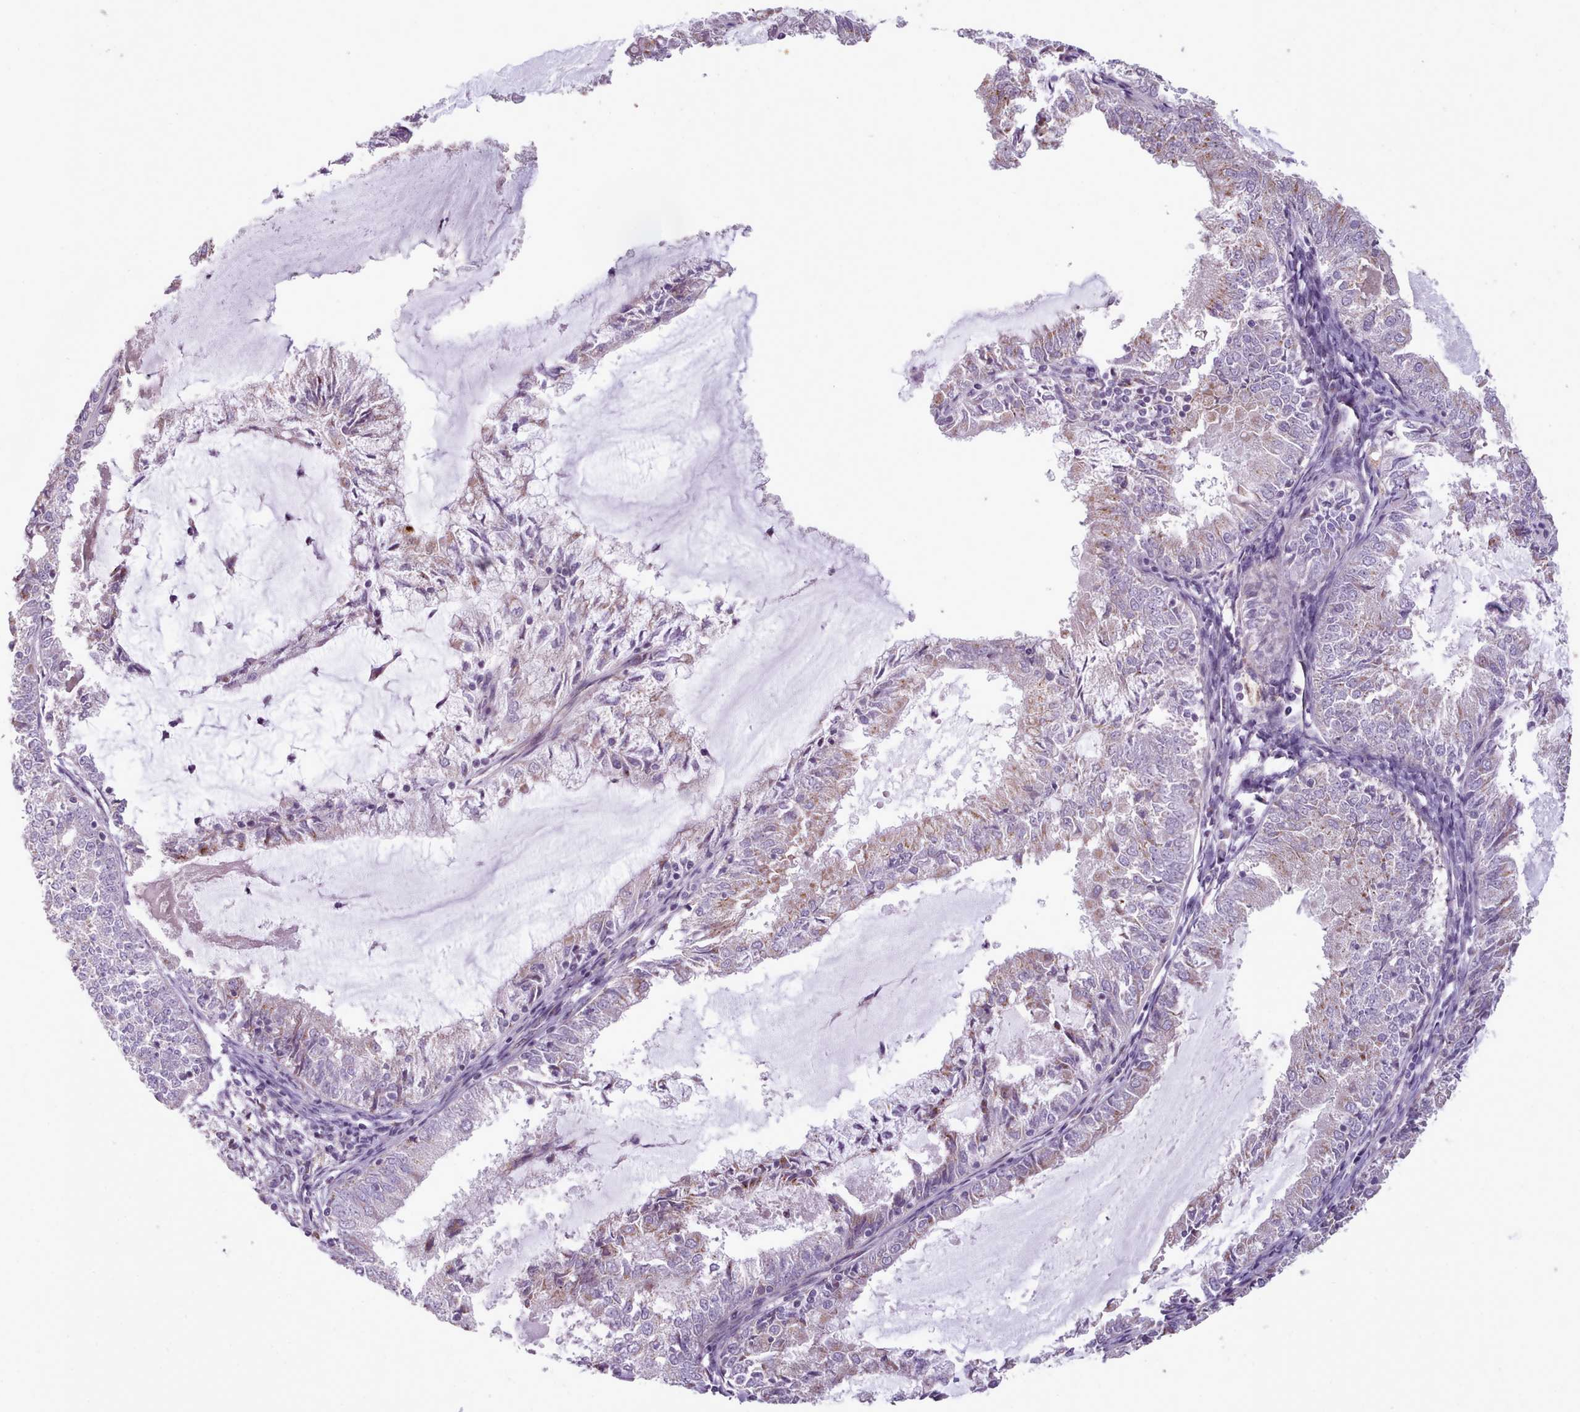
{"staining": {"intensity": "weak", "quantity": "25%-75%", "location": "cytoplasmic/membranous"}, "tissue": "endometrial cancer", "cell_type": "Tumor cells", "image_type": "cancer", "snomed": [{"axis": "morphology", "description": "Adenocarcinoma, NOS"}, {"axis": "topography", "description": "Endometrium"}], "caption": "Endometrial cancer (adenocarcinoma) was stained to show a protein in brown. There is low levels of weak cytoplasmic/membranous positivity in about 25%-75% of tumor cells. (DAB IHC with brightfield microscopy, high magnification).", "gene": "SLC52A3", "patient": {"sex": "female", "age": 57}}